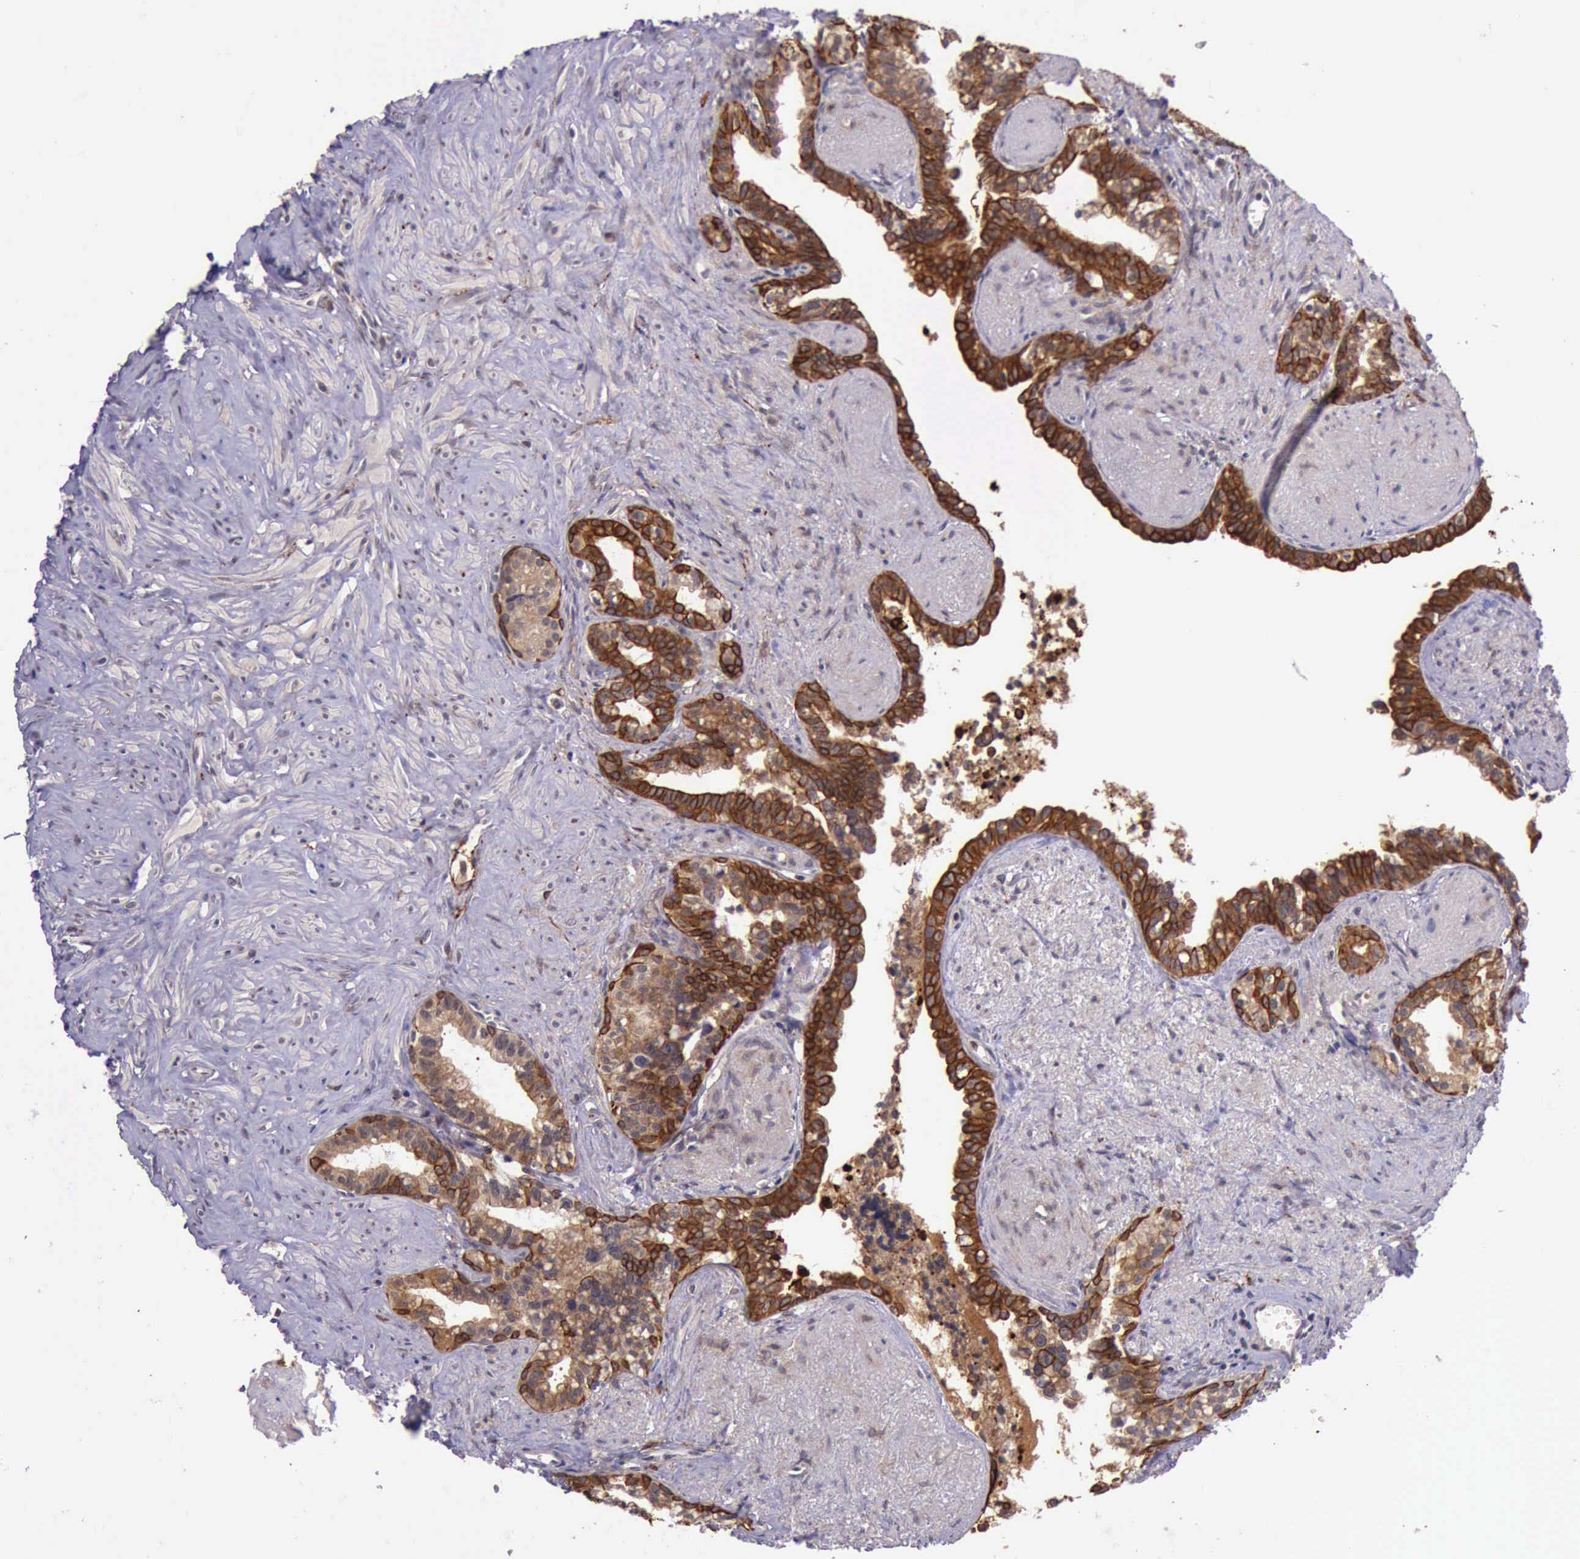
{"staining": {"intensity": "strong", "quantity": ">75%", "location": "cytoplasmic/membranous"}, "tissue": "seminal vesicle", "cell_type": "Glandular cells", "image_type": "normal", "snomed": [{"axis": "morphology", "description": "Normal tissue, NOS"}, {"axis": "topography", "description": "Seminal veicle"}], "caption": "Protein expression analysis of unremarkable seminal vesicle reveals strong cytoplasmic/membranous staining in approximately >75% of glandular cells. (DAB = brown stain, brightfield microscopy at high magnification).", "gene": "PRICKLE3", "patient": {"sex": "male", "age": 60}}